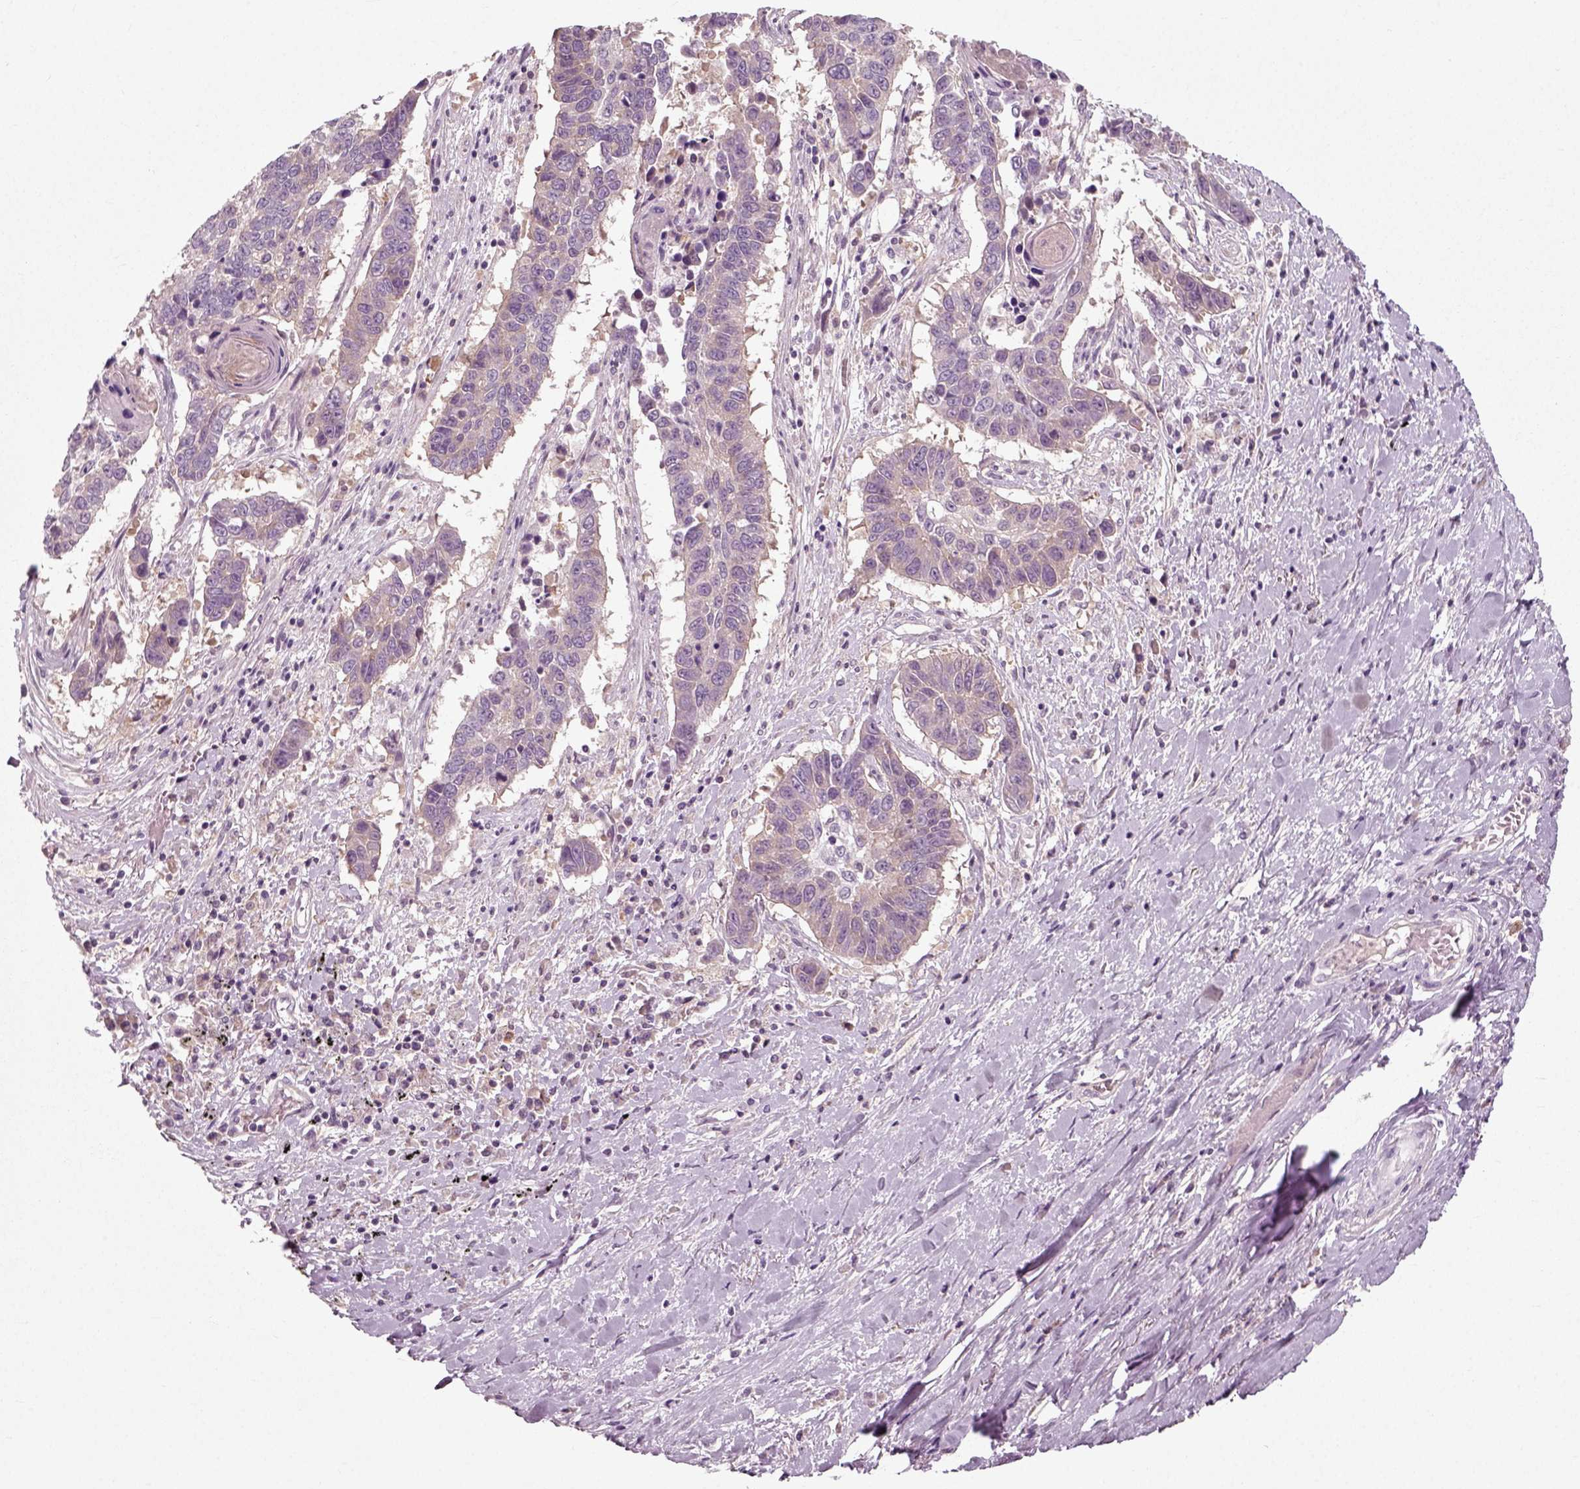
{"staining": {"intensity": "weak", "quantity": "25%-75%", "location": "cytoplasmic/membranous"}, "tissue": "lung cancer", "cell_type": "Tumor cells", "image_type": "cancer", "snomed": [{"axis": "morphology", "description": "Squamous cell carcinoma, NOS"}, {"axis": "topography", "description": "Lung"}], "caption": "Immunohistochemistry of human lung cancer (squamous cell carcinoma) exhibits low levels of weak cytoplasmic/membranous positivity in about 25%-75% of tumor cells.", "gene": "RND2", "patient": {"sex": "male", "age": 73}}